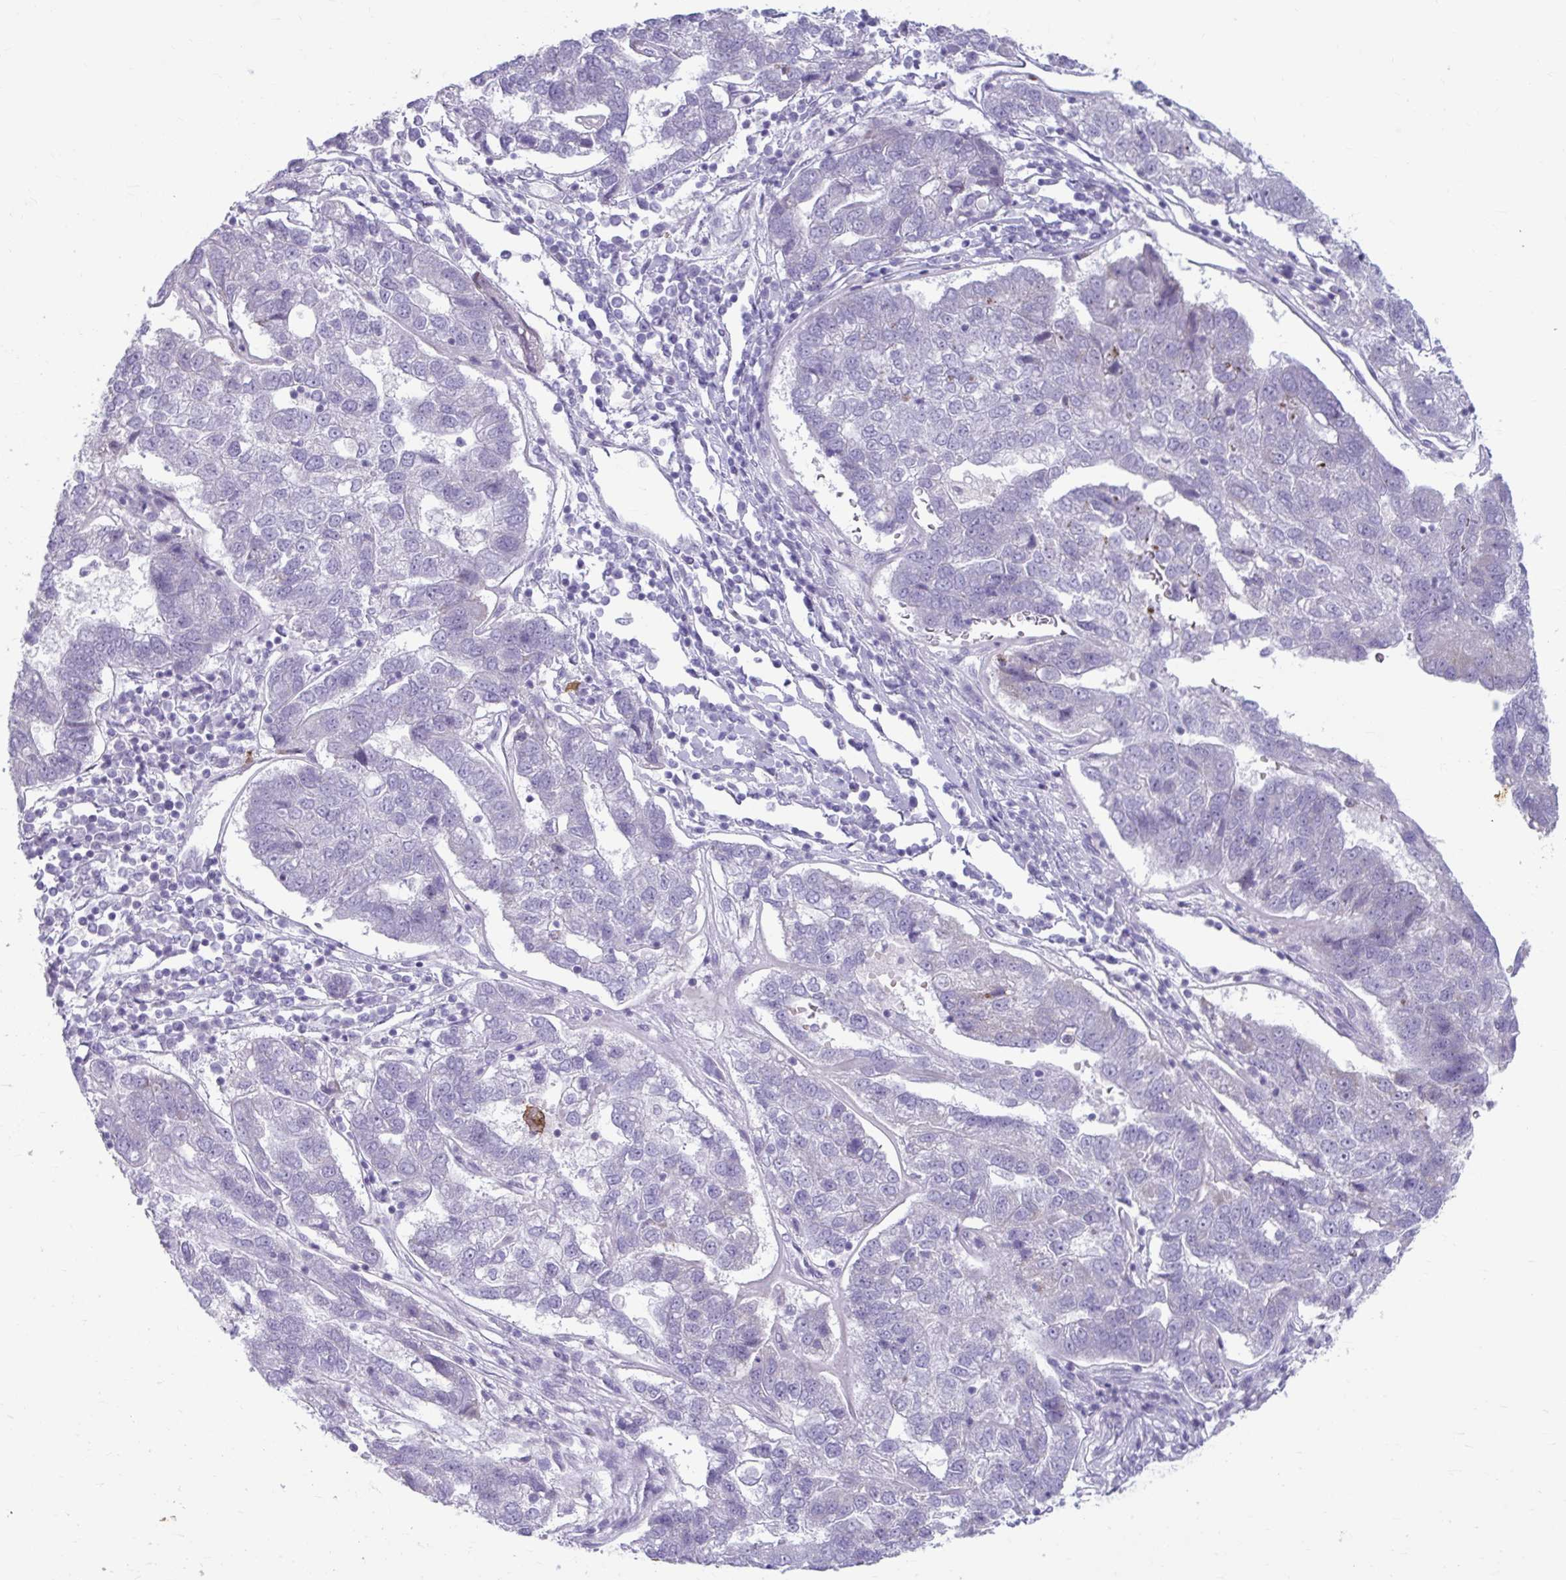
{"staining": {"intensity": "negative", "quantity": "none", "location": "none"}, "tissue": "pancreatic cancer", "cell_type": "Tumor cells", "image_type": "cancer", "snomed": [{"axis": "morphology", "description": "Adenocarcinoma, NOS"}, {"axis": "topography", "description": "Pancreas"}], "caption": "DAB immunohistochemical staining of human pancreatic adenocarcinoma demonstrates no significant staining in tumor cells.", "gene": "MSMO1", "patient": {"sex": "female", "age": 61}}